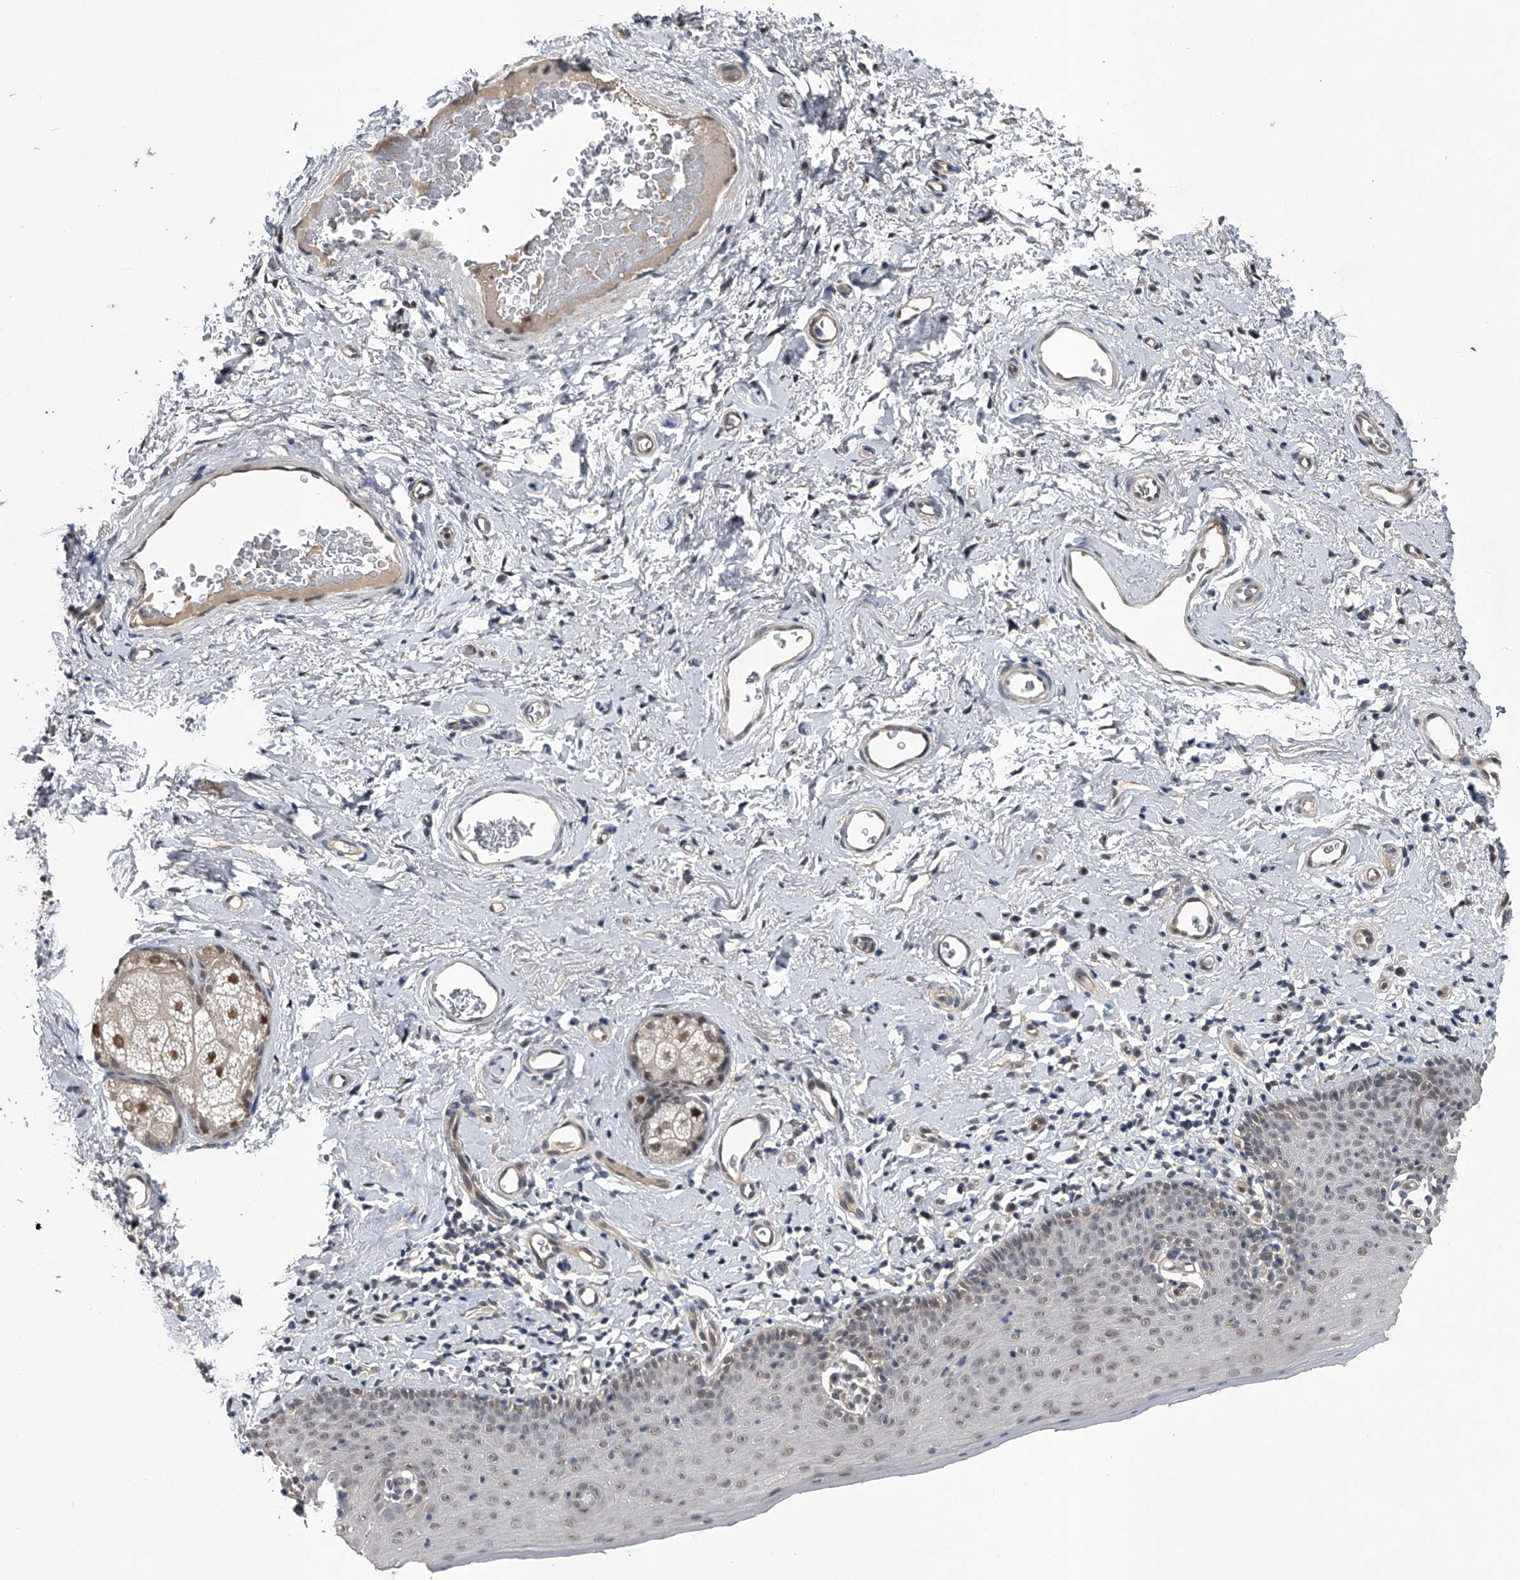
{"staining": {"intensity": "weak", "quantity": "25%-75%", "location": "nuclear"}, "tissue": "skin", "cell_type": "Epidermal cells", "image_type": "normal", "snomed": [{"axis": "morphology", "description": "Normal tissue, NOS"}, {"axis": "topography", "description": "Vulva"}], "caption": "Protein expression by immunohistochemistry shows weak nuclear staining in about 25%-75% of epidermal cells in unremarkable skin.", "gene": "SLC12A8", "patient": {"sex": "female", "age": 66}}